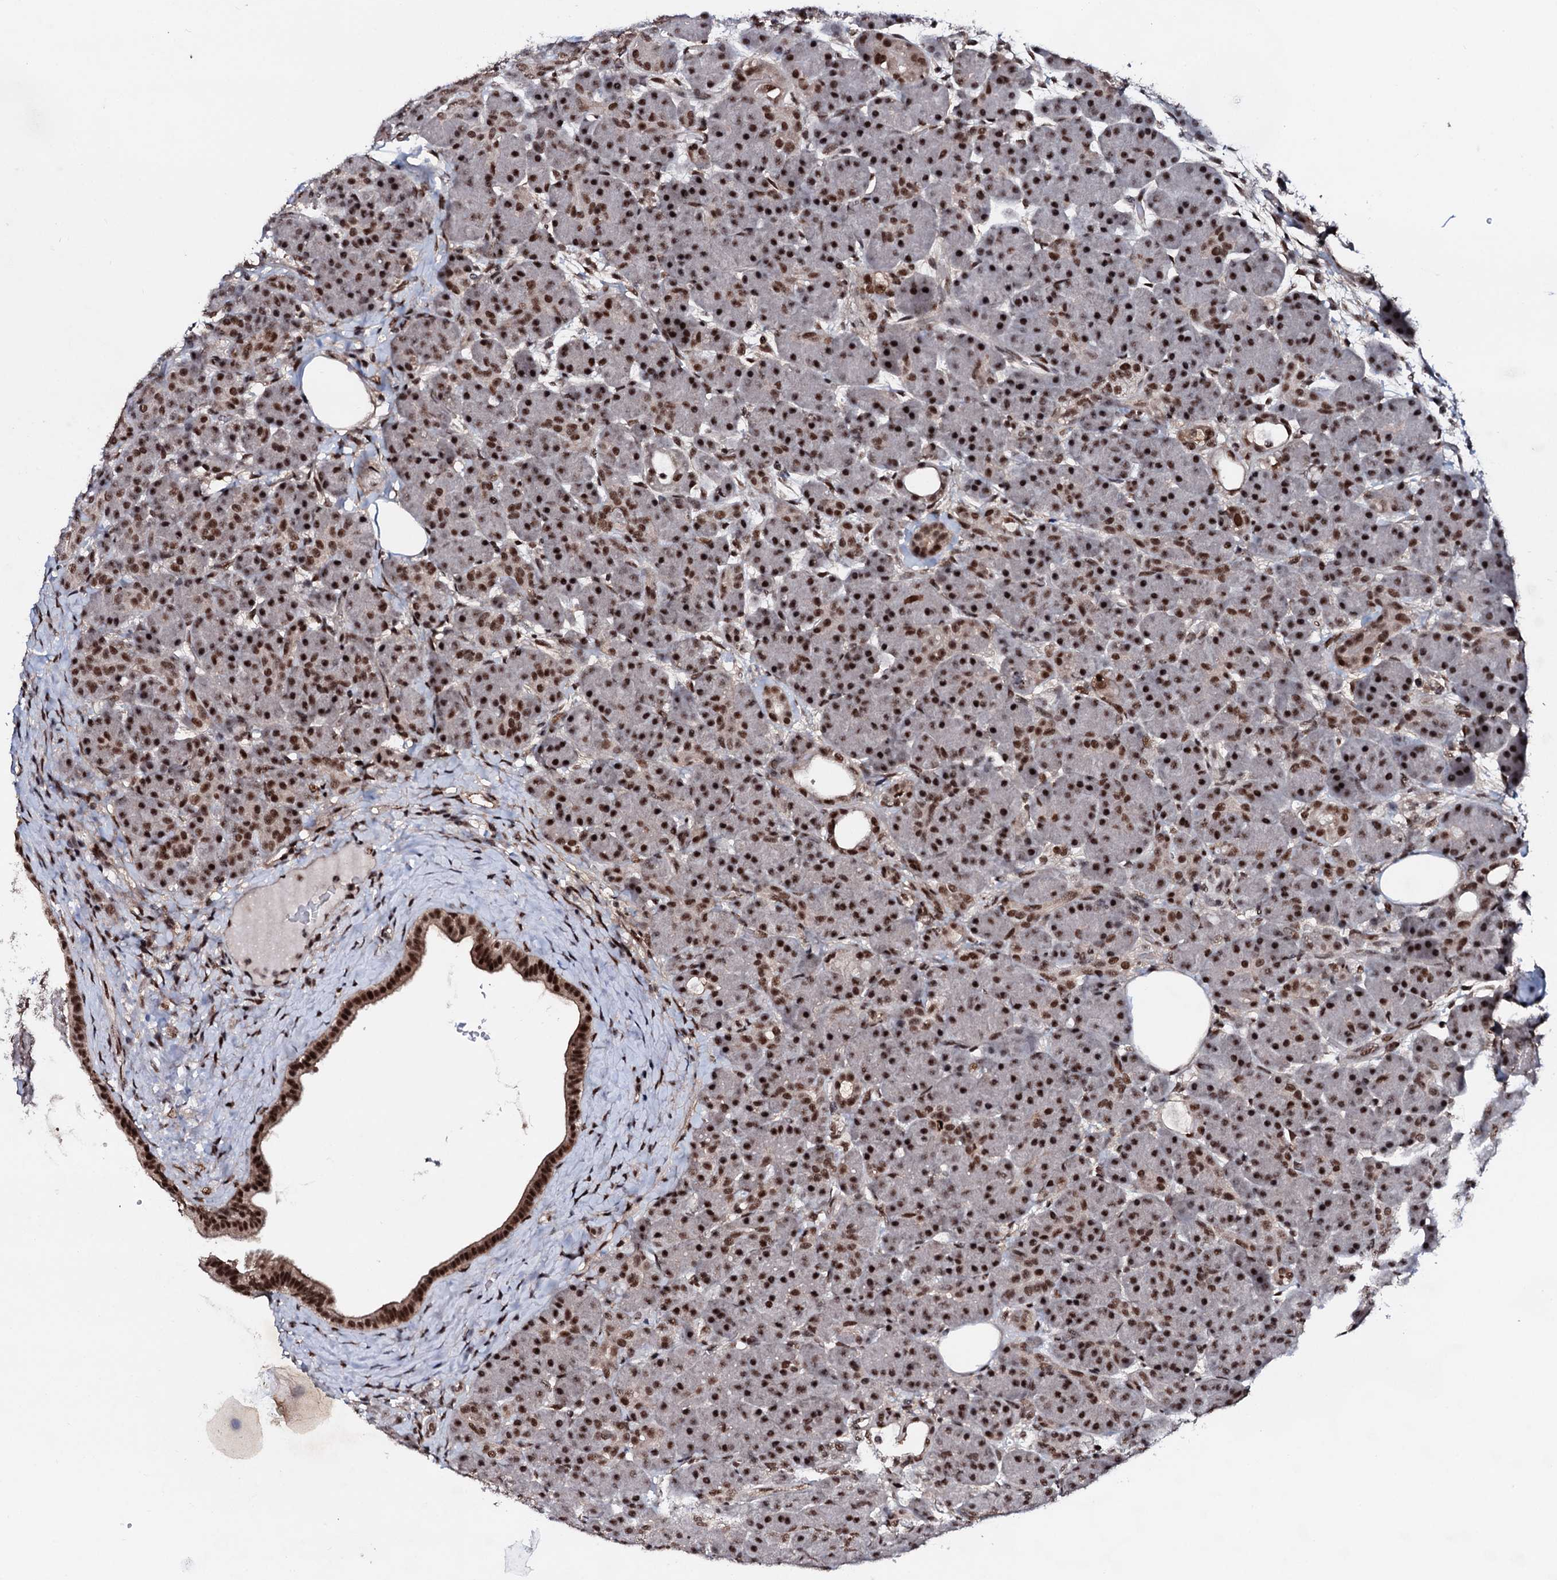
{"staining": {"intensity": "strong", "quantity": ">75%", "location": "cytoplasmic/membranous,nuclear"}, "tissue": "pancreas", "cell_type": "Exocrine glandular cells", "image_type": "normal", "snomed": [{"axis": "morphology", "description": "Normal tissue, NOS"}, {"axis": "topography", "description": "Pancreas"}], "caption": "Immunohistochemistry (IHC) photomicrograph of unremarkable human pancreas stained for a protein (brown), which shows high levels of strong cytoplasmic/membranous,nuclear staining in about >75% of exocrine glandular cells.", "gene": "PRPF18", "patient": {"sex": "male", "age": 63}}